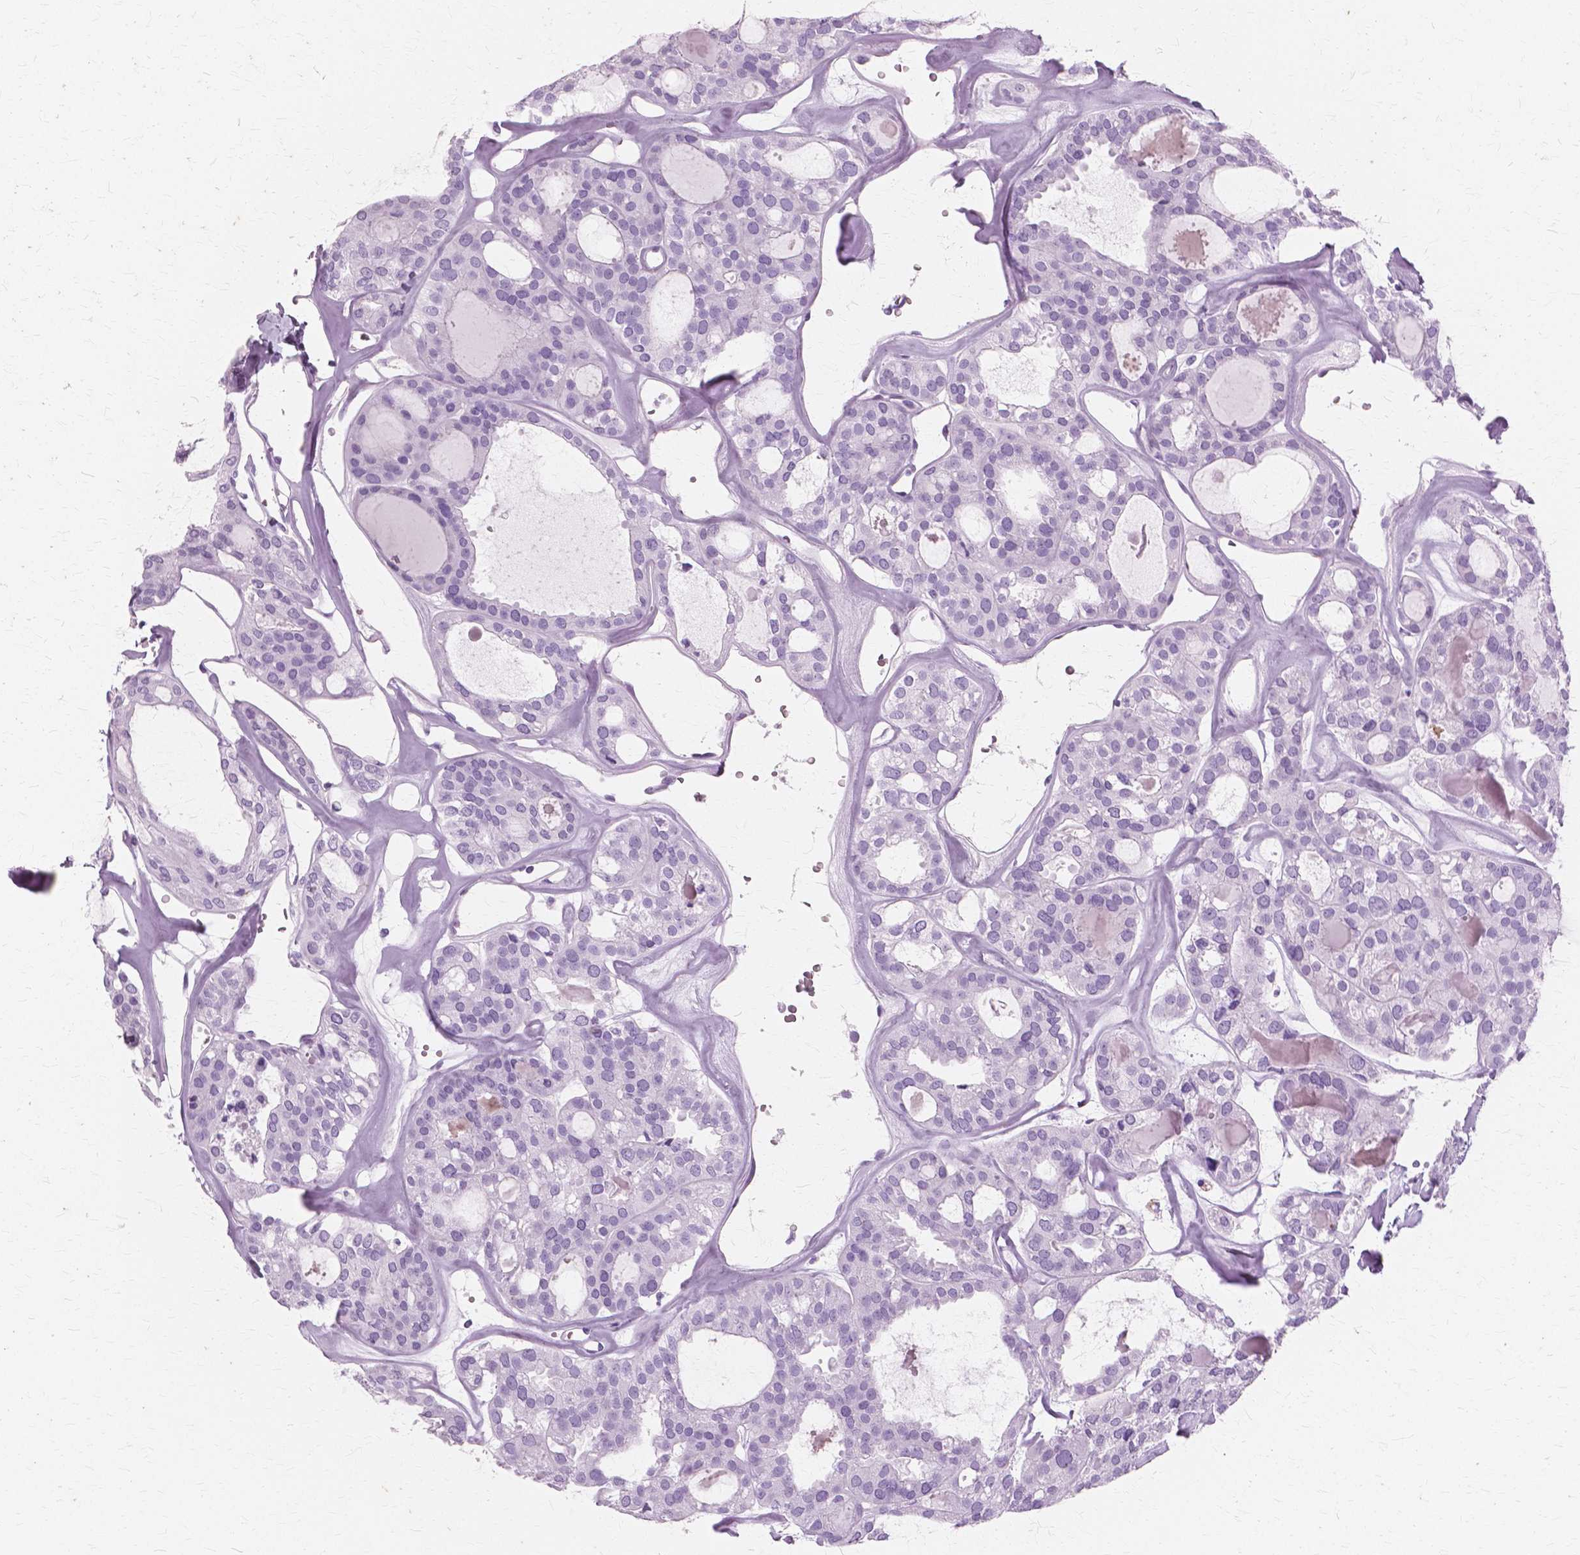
{"staining": {"intensity": "negative", "quantity": "none", "location": "none"}, "tissue": "thyroid cancer", "cell_type": "Tumor cells", "image_type": "cancer", "snomed": [{"axis": "morphology", "description": "Follicular adenoma carcinoma, NOS"}, {"axis": "topography", "description": "Thyroid gland"}], "caption": "High power microscopy photomicrograph of an IHC histopathology image of thyroid follicular adenoma carcinoma, revealing no significant staining in tumor cells. (DAB immunohistochemistry (IHC) with hematoxylin counter stain).", "gene": "SFTPD", "patient": {"sex": "male", "age": 75}}